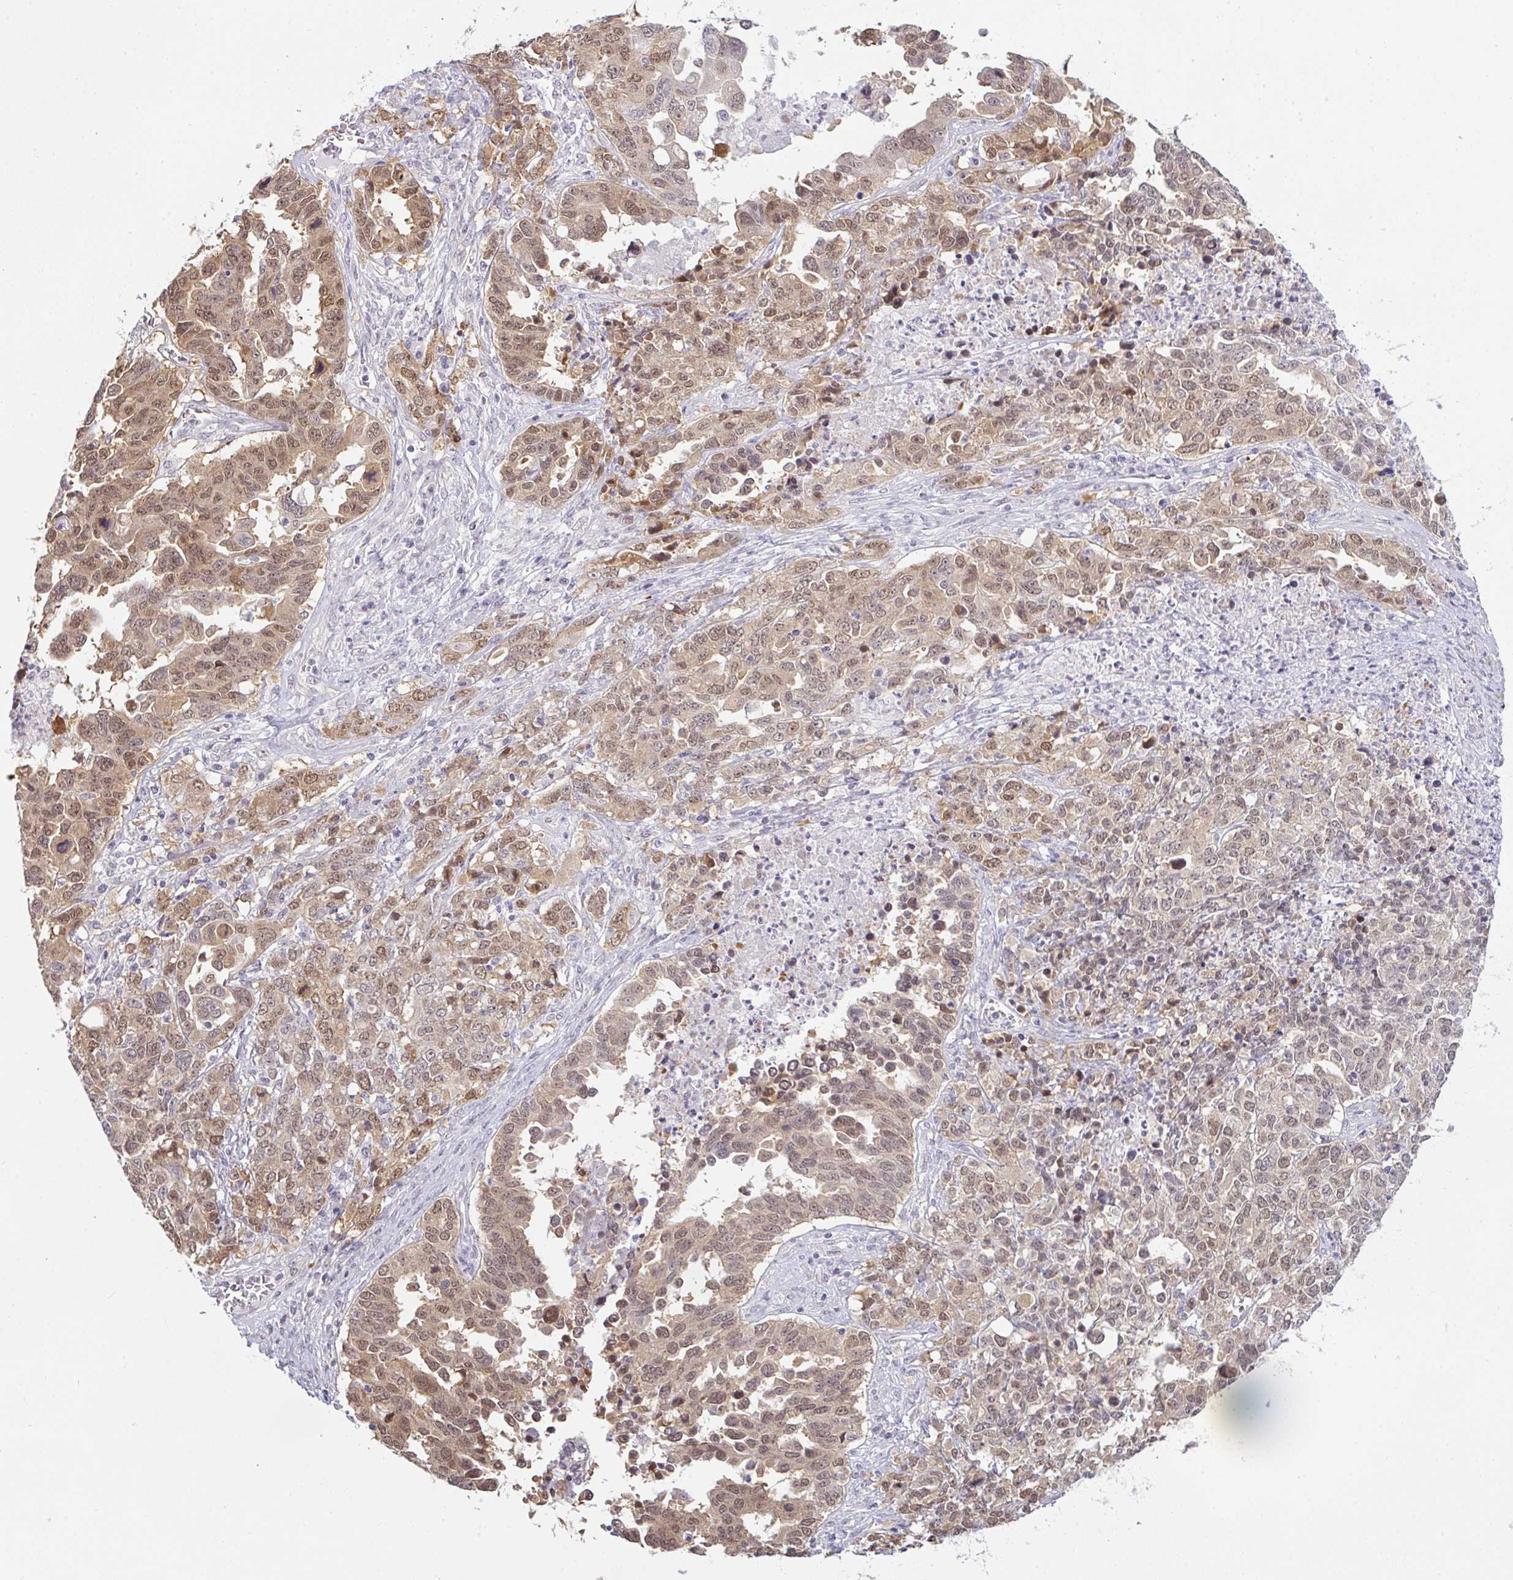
{"staining": {"intensity": "weak", "quantity": ">75%", "location": "cytoplasmic/membranous,nuclear"}, "tissue": "ovarian cancer", "cell_type": "Tumor cells", "image_type": "cancer", "snomed": [{"axis": "morphology", "description": "Carcinoma, endometroid"}, {"axis": "topography", "description": "Ovary"}], "caption": "Immunohistochemical staining of endometroid carcinoma (ovarian) shows weak cytoplasmic/membranous and nuclear protein expression in approximately >75% of tumor cells.", "gene": "CSE1L", "patient": {"sex": "female", "age": 62}}